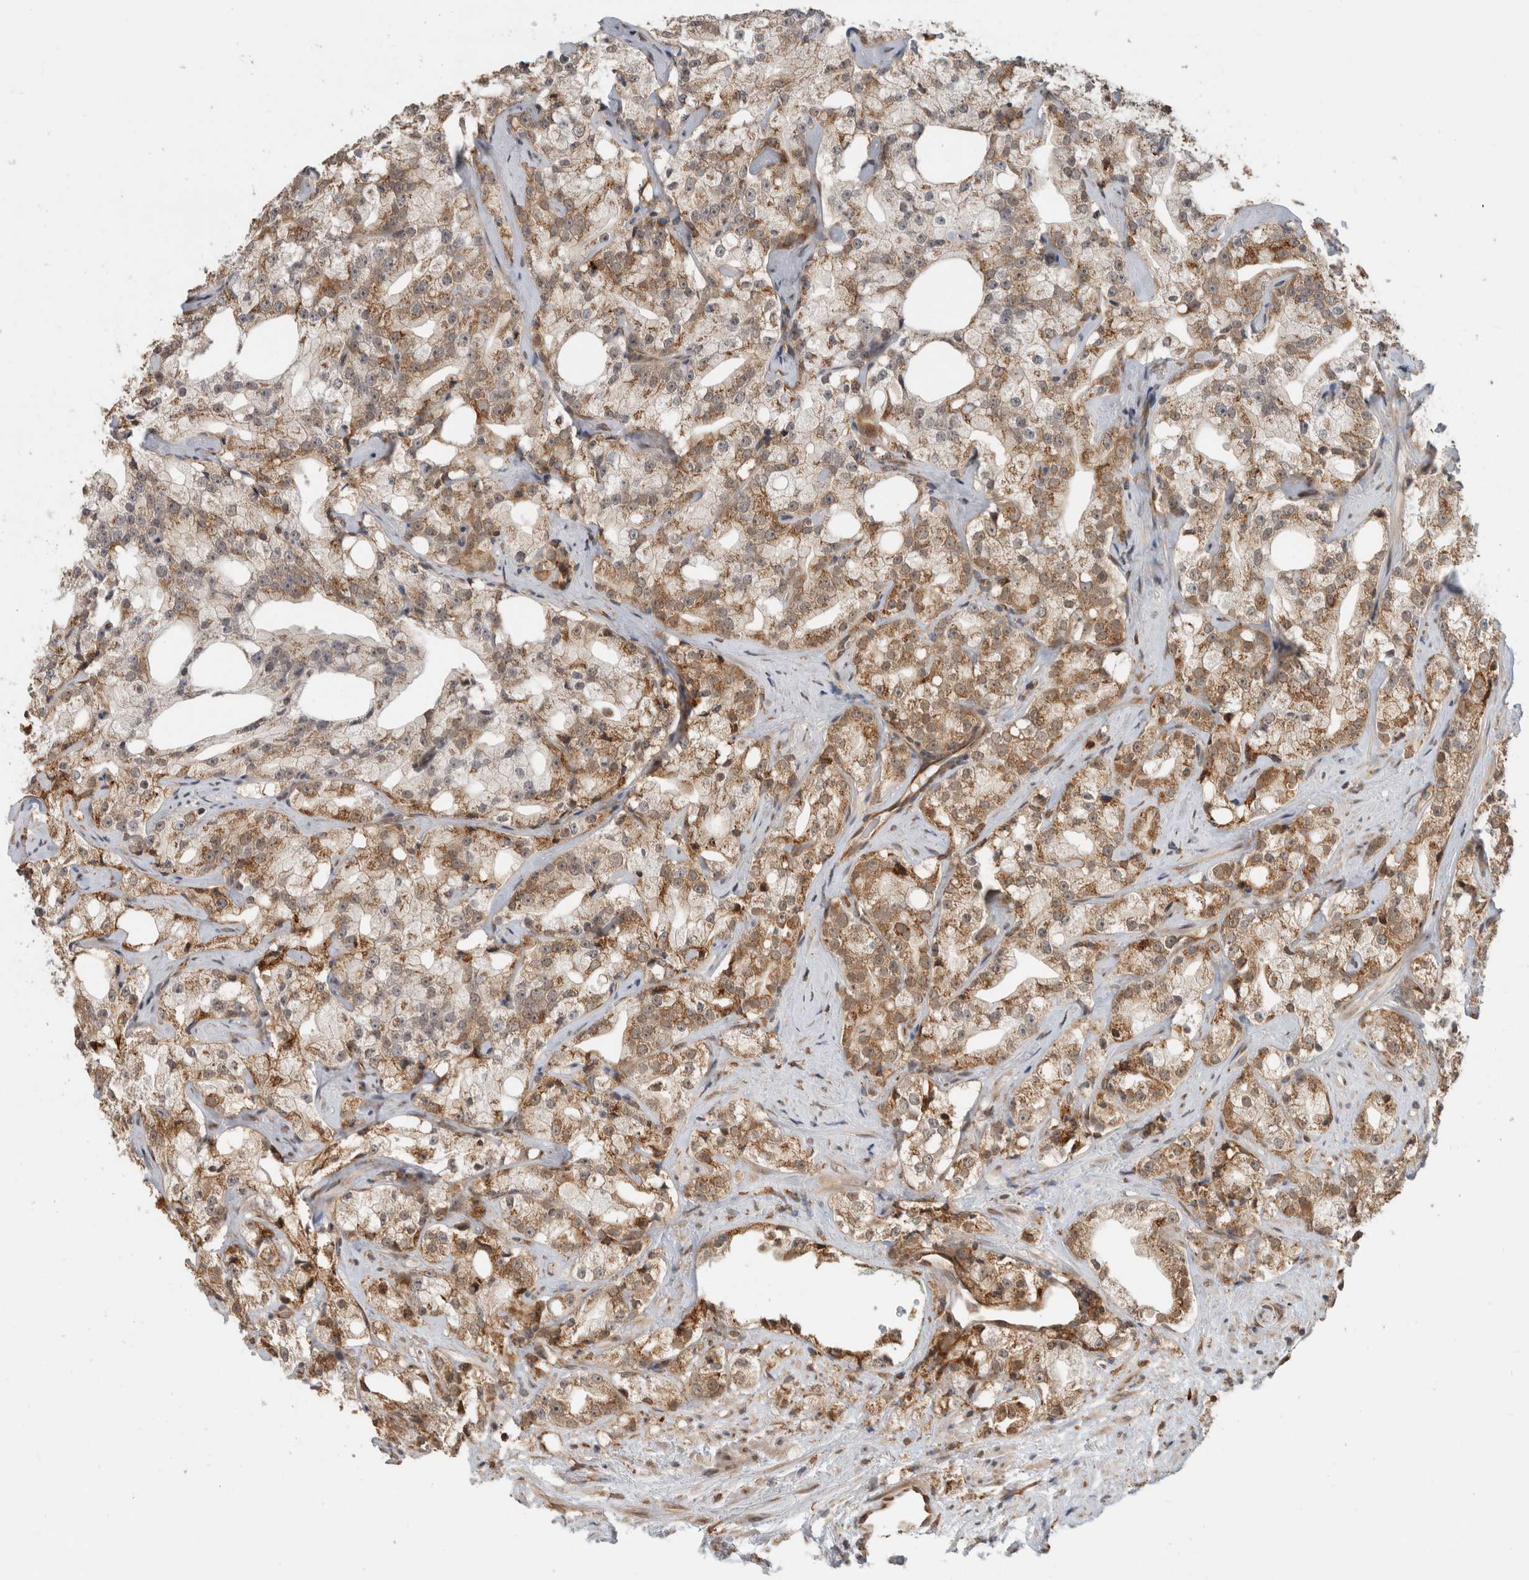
{"staining": {"intensity": "moderate", "quantity": ">75%", "location": "cytoplasmic/membranous"}, "tissue": "prostate cancer", "cell_type": "Tumor cells", "image_type": "cancer", "snomed": [{"axis": "morphology", "description": "Adenocarcinoma, High grade"}, {"axis": "topography", "description": "Prostate"}], "caption": "Brown immunohistochemical staining in prostate cancer (adenocarcinoma (high-grade)) displays moderate cytoplasmic/membranous expression in about >75% of tumor cells.", "gene": "MS4A7", "patient": {"sex": "male", "age": 64}}